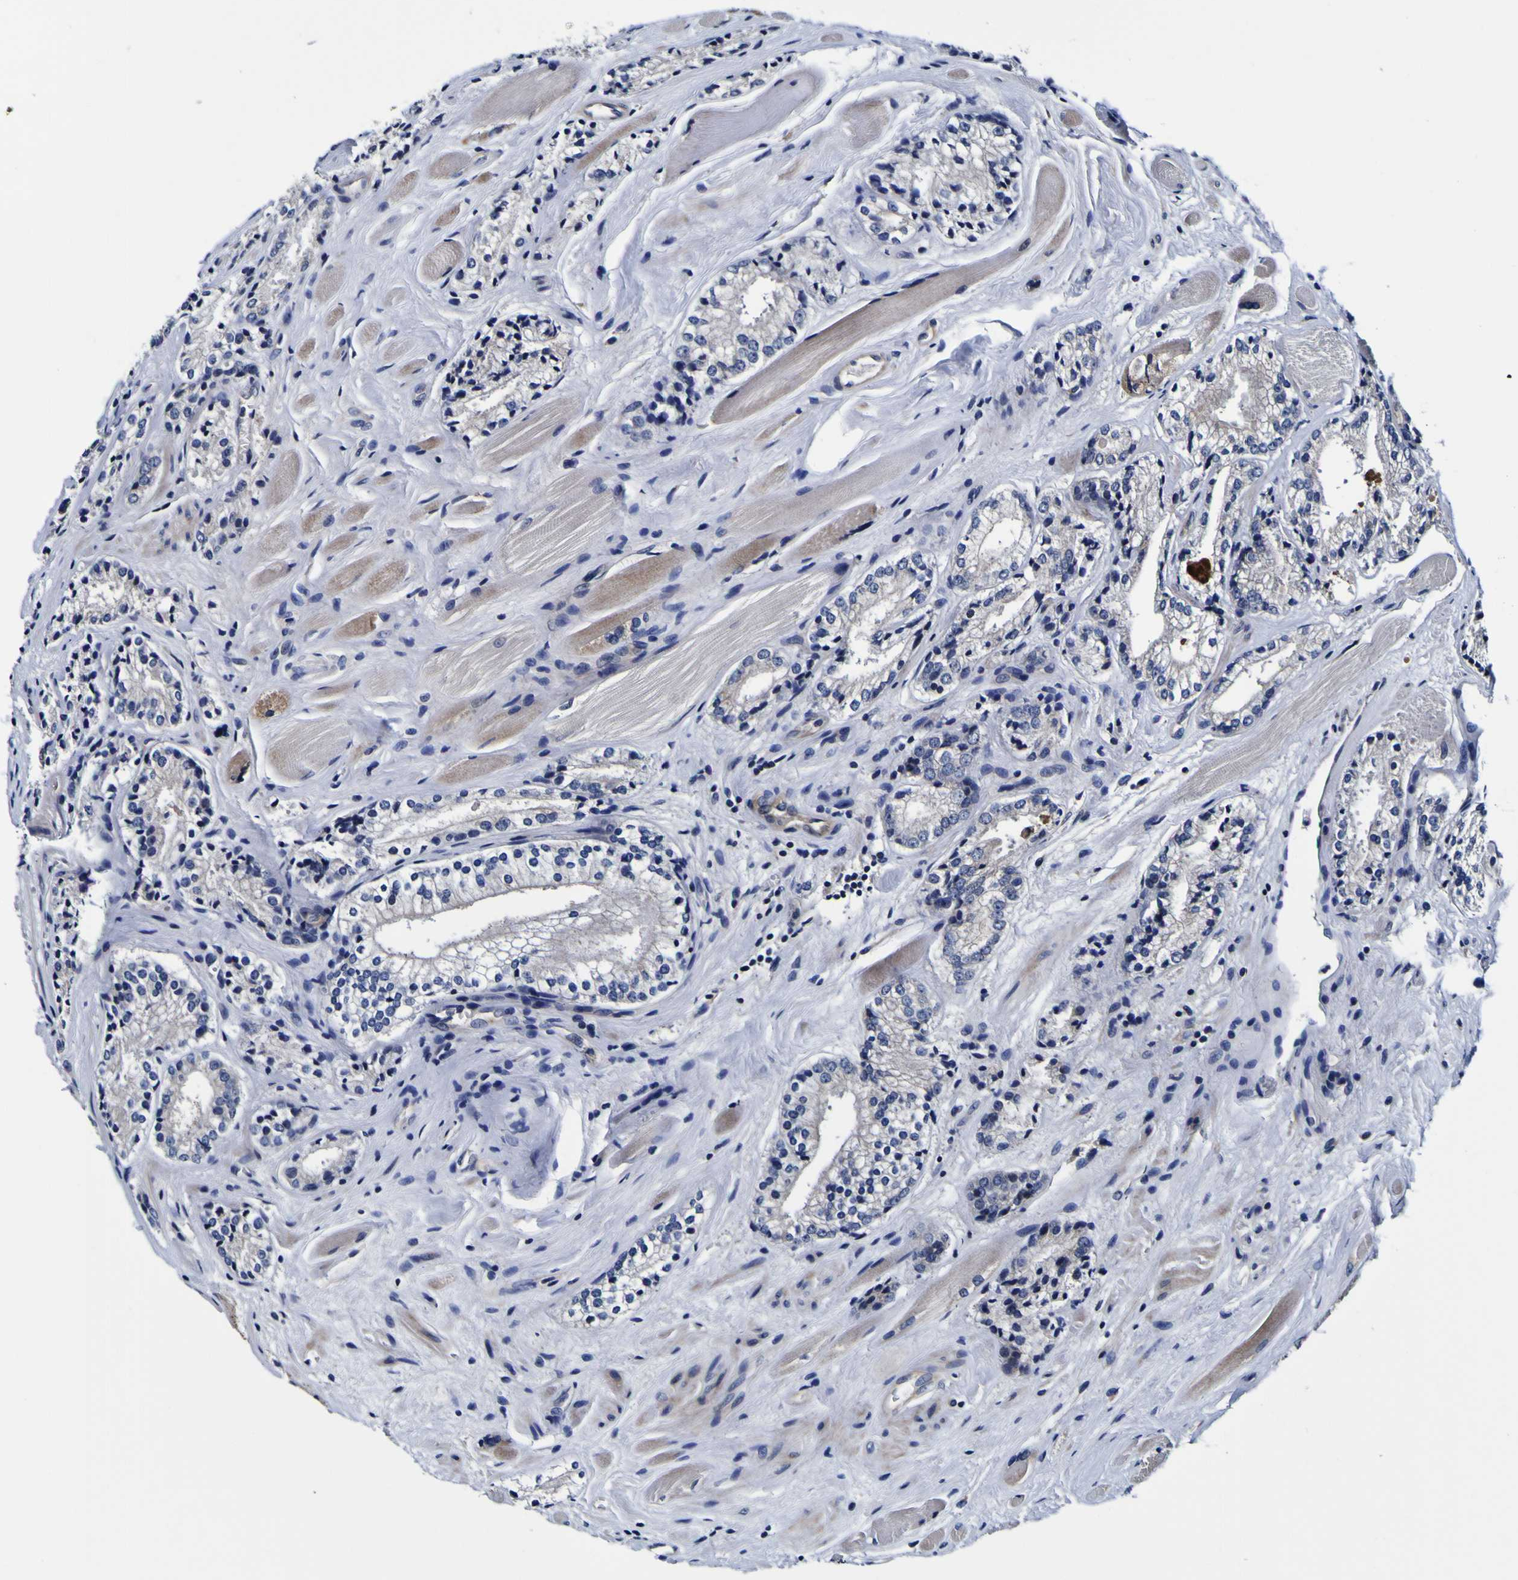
{"staining": {"intensity": "weak", "quantity": "<25%", "location": "cytoplasmic/membranous"}, "tissue": "prostate cancer", "cell_type": "Tumor cells", "image_type": "cancer", "snomed": [{"axis": "morphology", "description": "Adenocarcinoma, Low grade"}, {"axis": "topography", "description": "Prostate"}], "caption": "Tumor cells are negative for protein expression in human prostate low-grade adenocarcinoma.", "gene": "PDLIM4", "patient": {"sex": "male", "age": 60}}